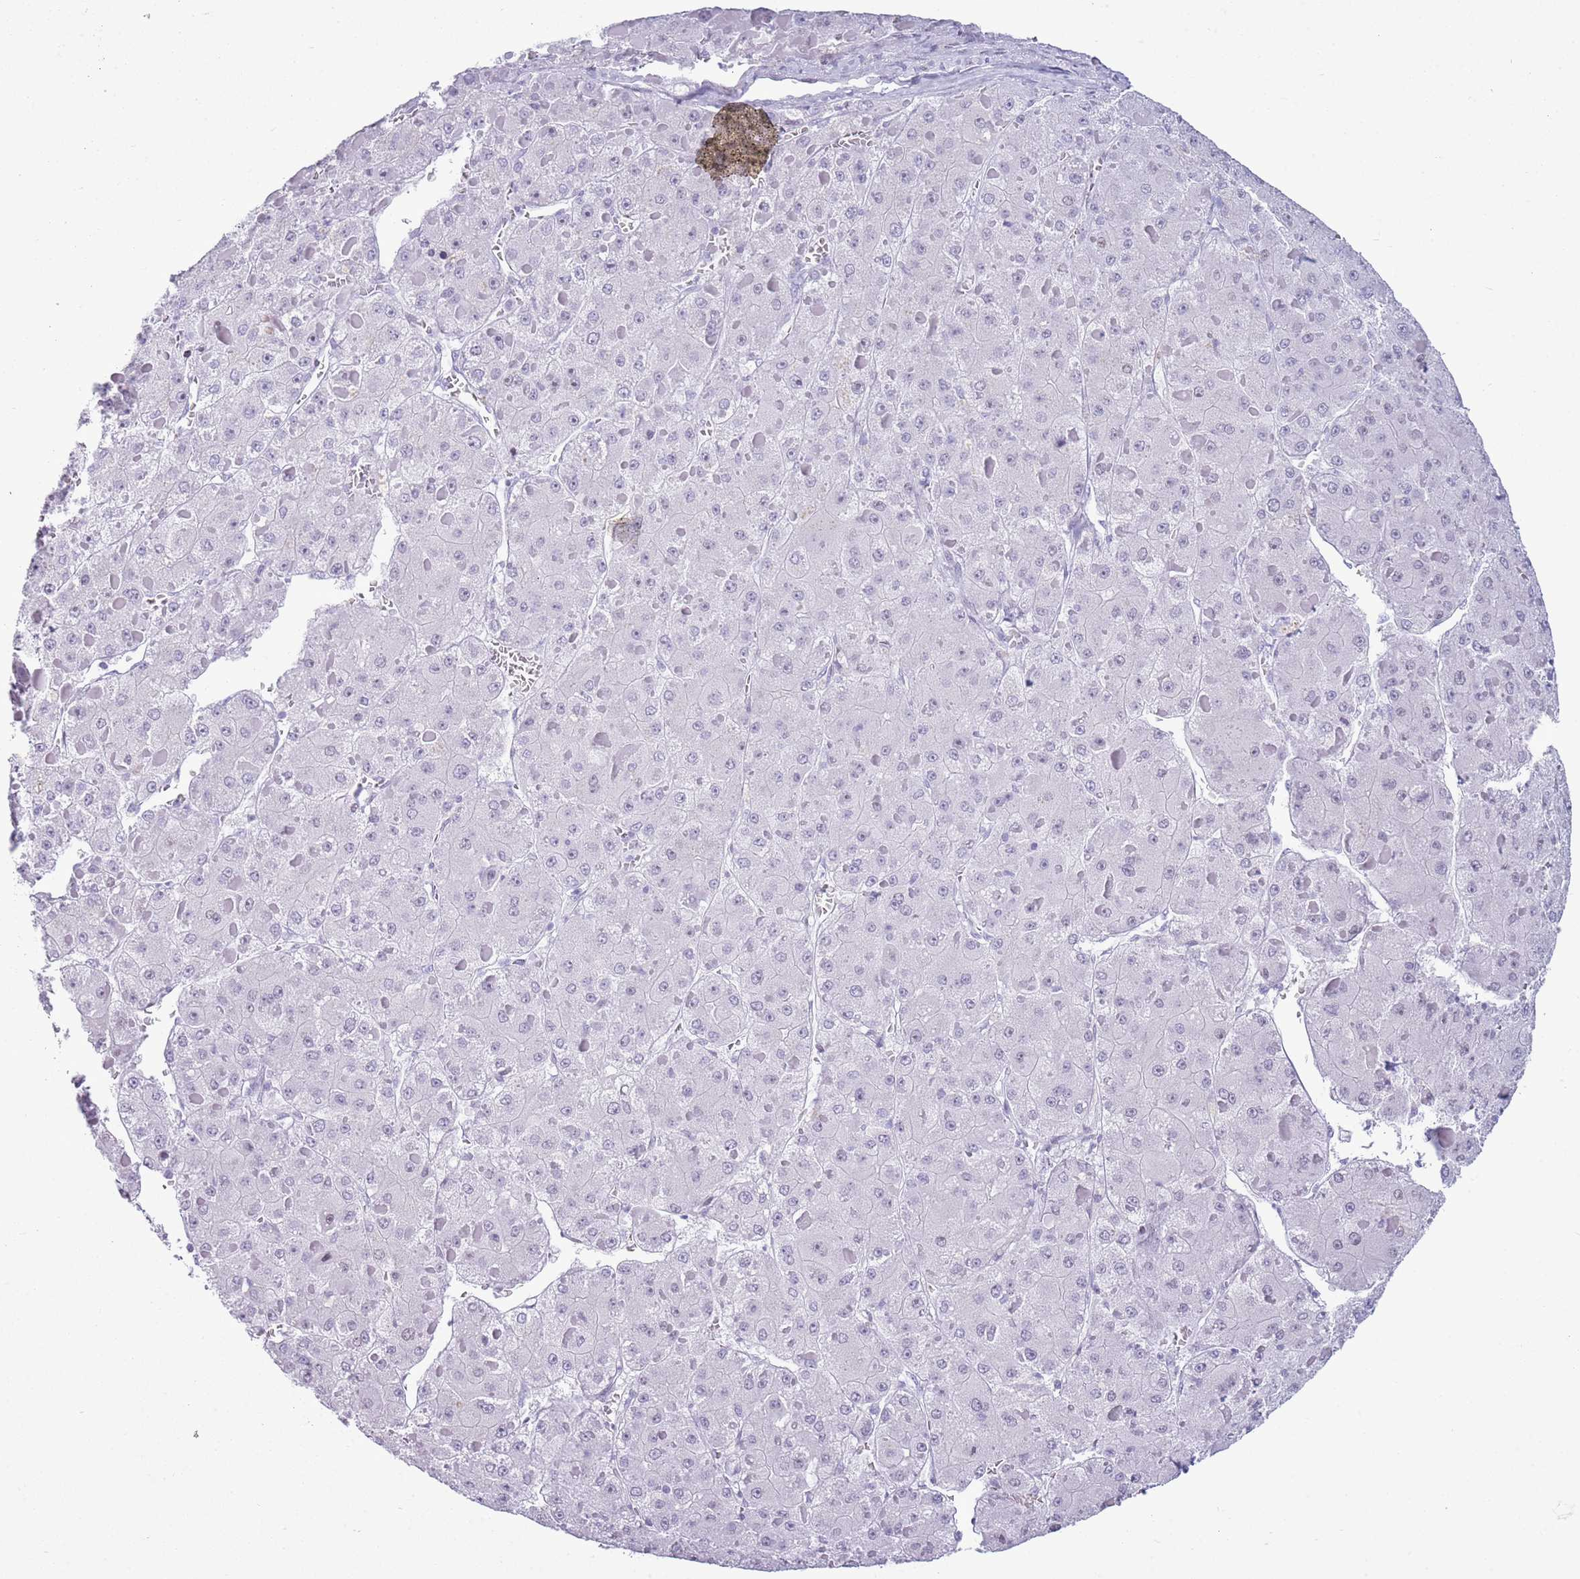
{"staining": {"intensity": "negative", "quantity": "none", "location": "none"}, "tissue": "liver cancer", "cell_type": "Tumor cells", "image_type": "cancer", "snomed": [{"axis": "morphology", "description": "Carcinoma, Hepatocellular, NOS"}, {"axis": "topography", "description": "Liver"}], "caption": "A high-resolution photomicrograph shows immunohistochemistry (IHC) staining of hepatocellular carcinoma (liver), which exhibits no significant positivity in tumor cells. The staining is performed using DAB brown chromogen with nuclei counter-stained in using hematoxylin.", "gene": "ASIP", "patient": {"sex": "female", "age": 73}}